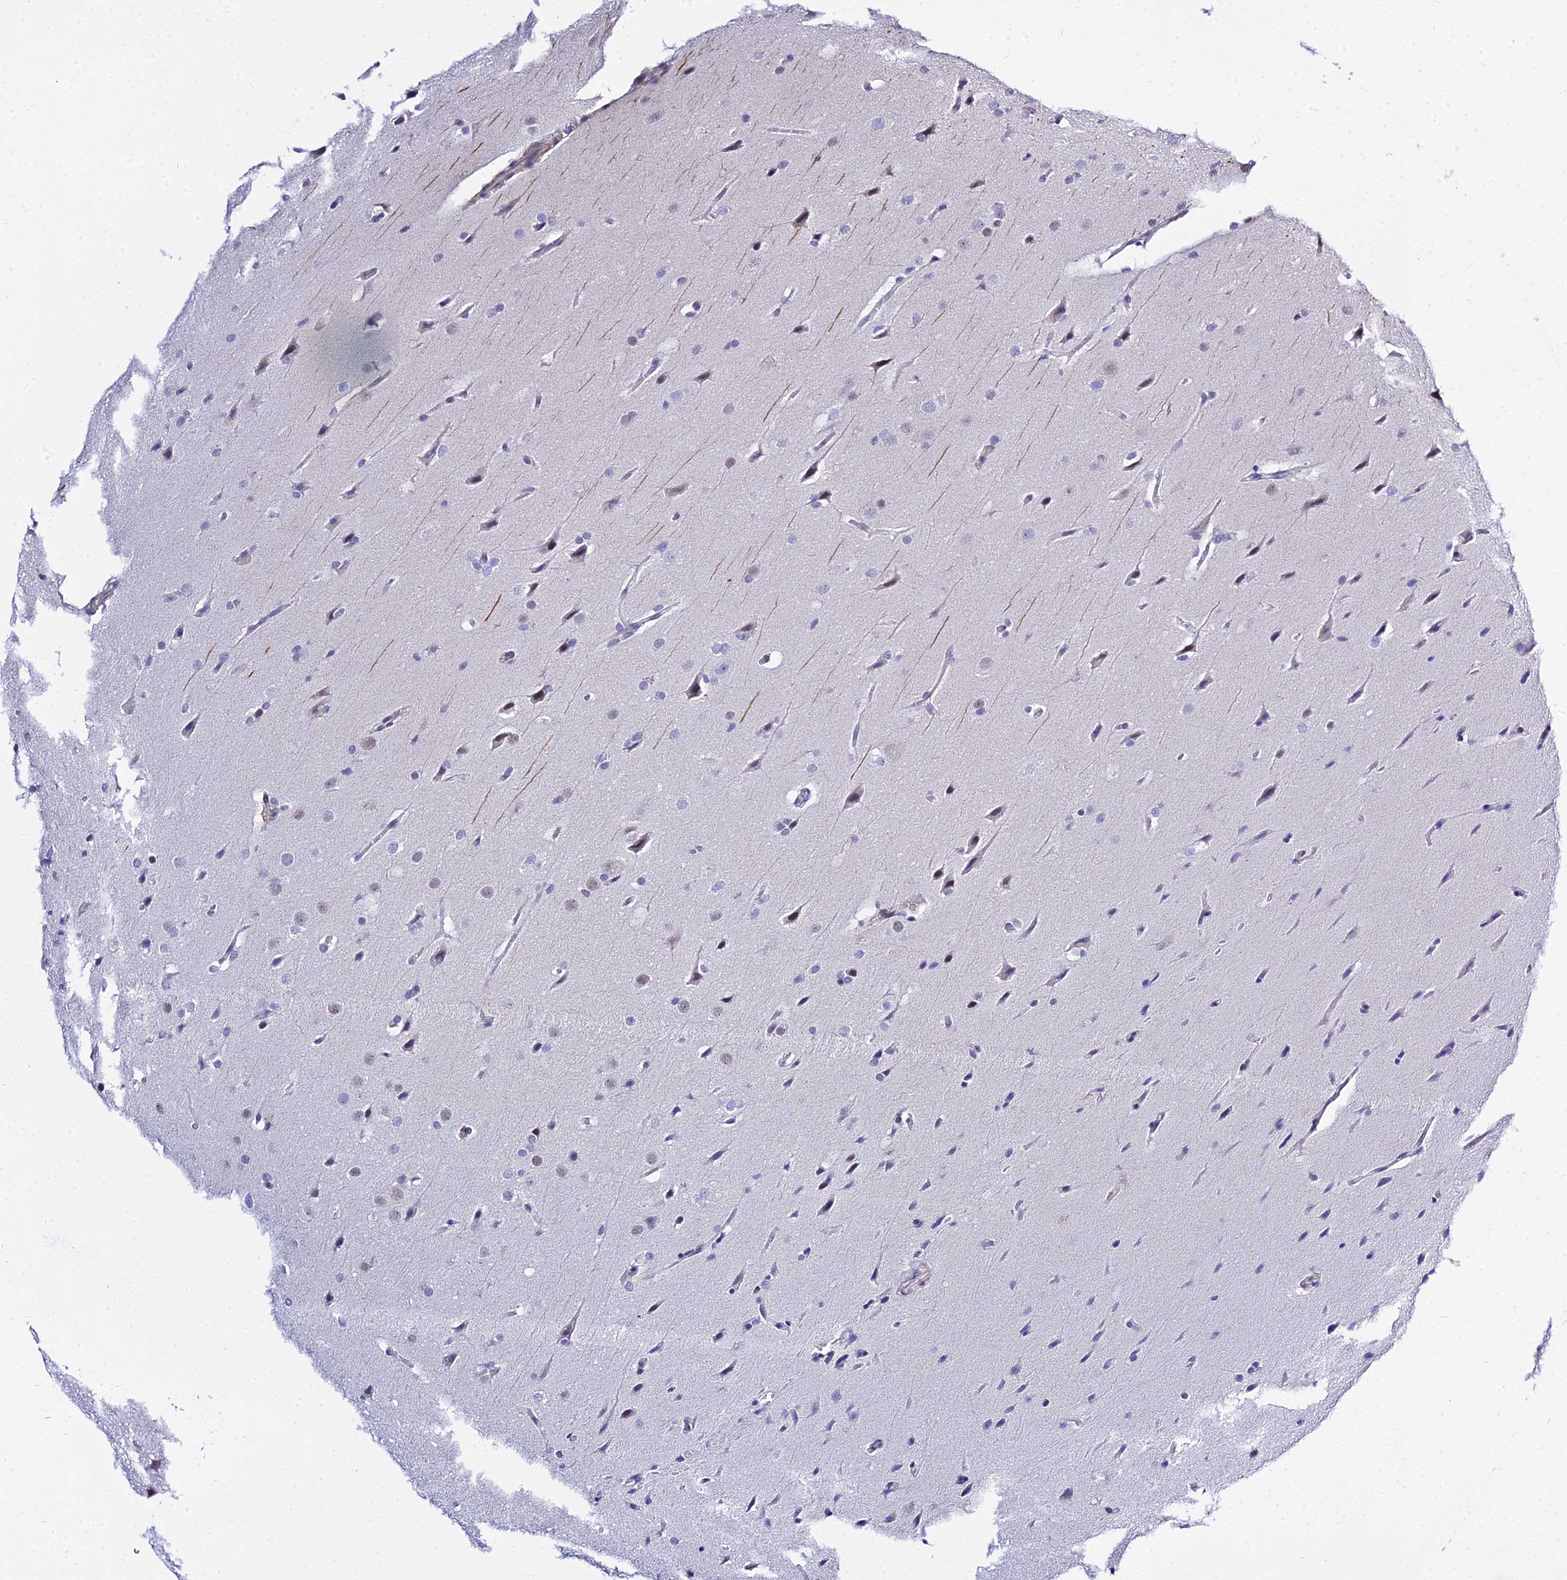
{"staining": {"intensity": "negative", "quantity": "none", "location": "none"}, "tissue": "glioma", "cell_type": "Tumor cells", "image_type": "cancer", "snomed": [{"axis": "morphology", "description": "Glioma, malignant, Low grade"}, {"axis": "topography", "description": "Brain"}], "caption": "Tumor cells are negative for brown protein staining in malignant low-grade glioma. The staining was performed using DAB to visualize the protein expression in brown, while the nuclei were stained in blue with hematoxylin (Magnification: 20x).", "gene": "ZNF628", "patient": {"sex": "female", "age": 37}}